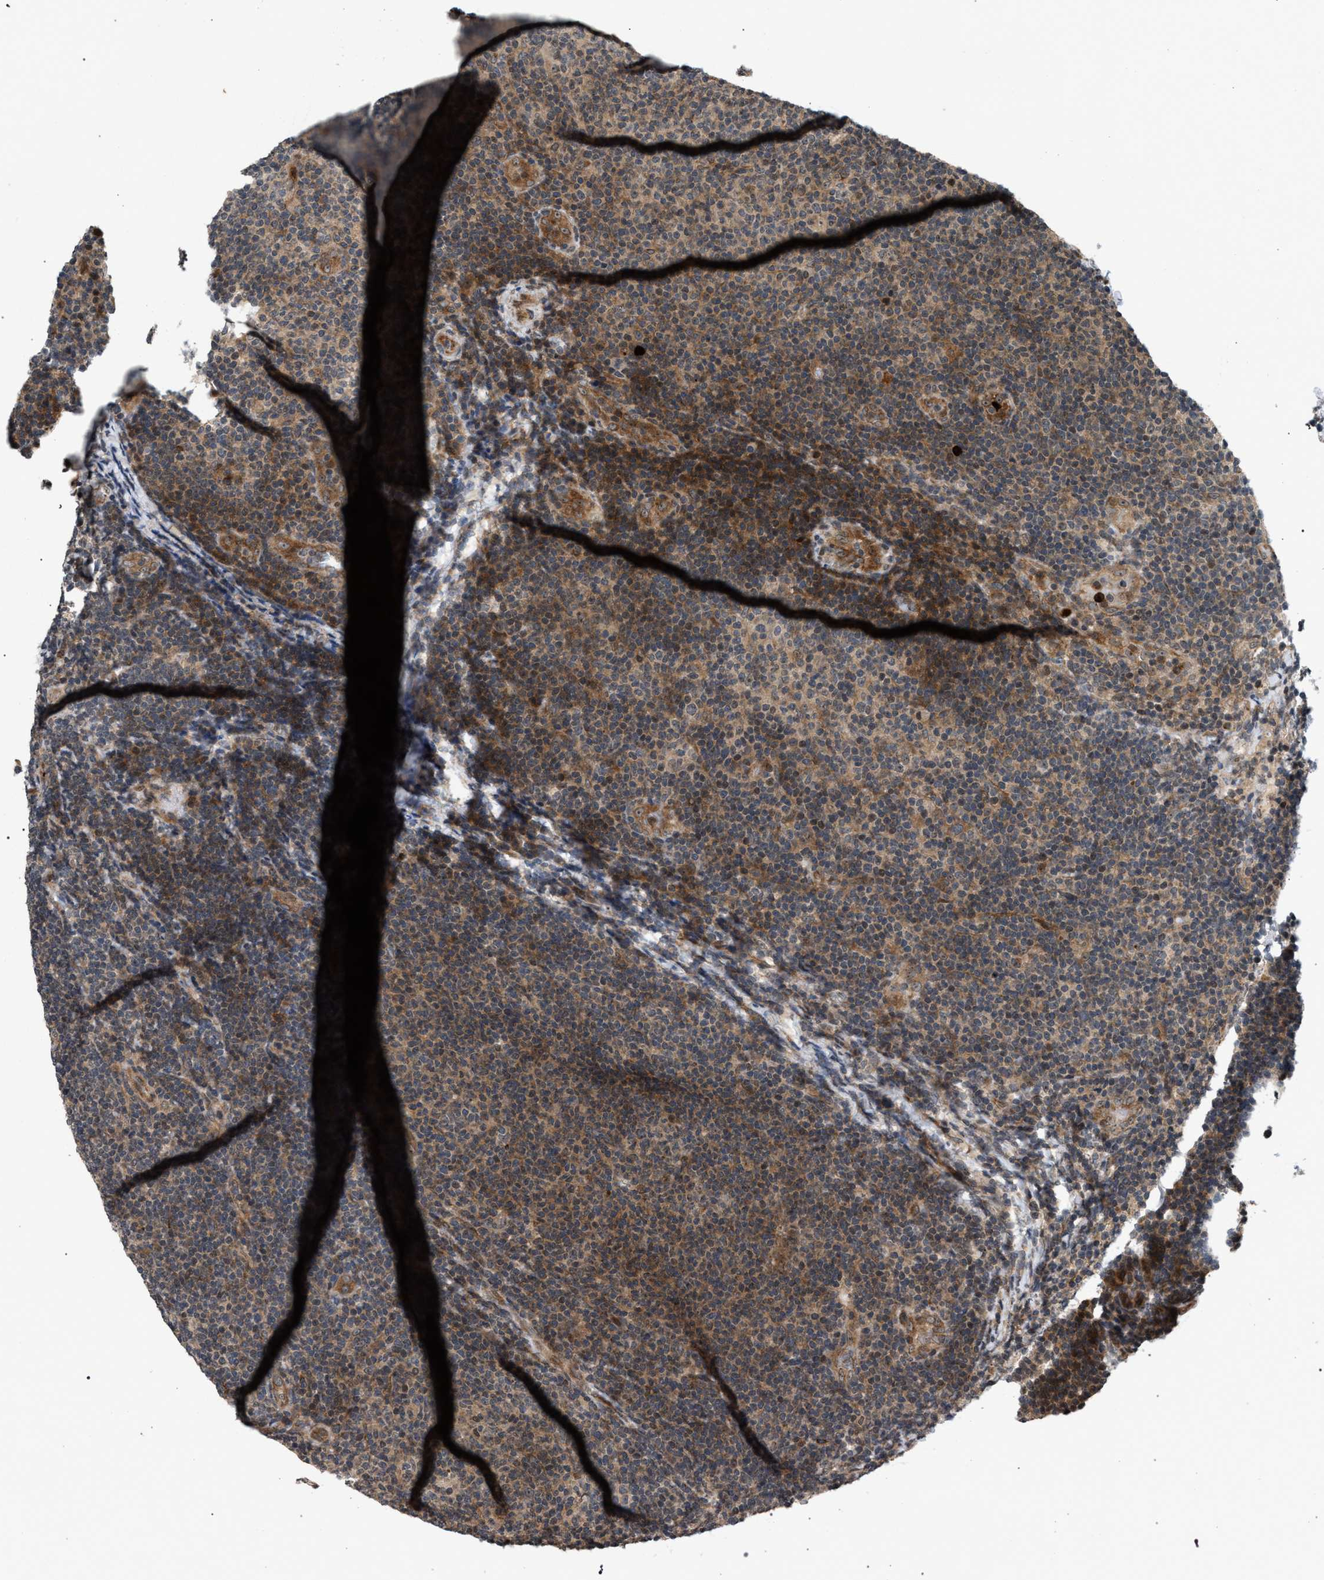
{"staining": {"intensity": "moderate", "quantity": "<25%", "location": "cytoplasmic/membranous"}, "tissue": "lymphoma", "cell_type": "Tumor cells", "image_type": "cancer", "snomed": [{"axis": "morphology", "description": "Malignant lymphoma, non-Hodgkin's type, Low grade"}, {"axis": "topography", "description": "Lymph node"}], "caption": "This image shows IHC staining of human lymphoma, with low moderate cytoplasmic/membranous expression in approximately <25% of tumor cells.", "gene": "IRAK4", "patient": {"sex": "male", "age": 83}}